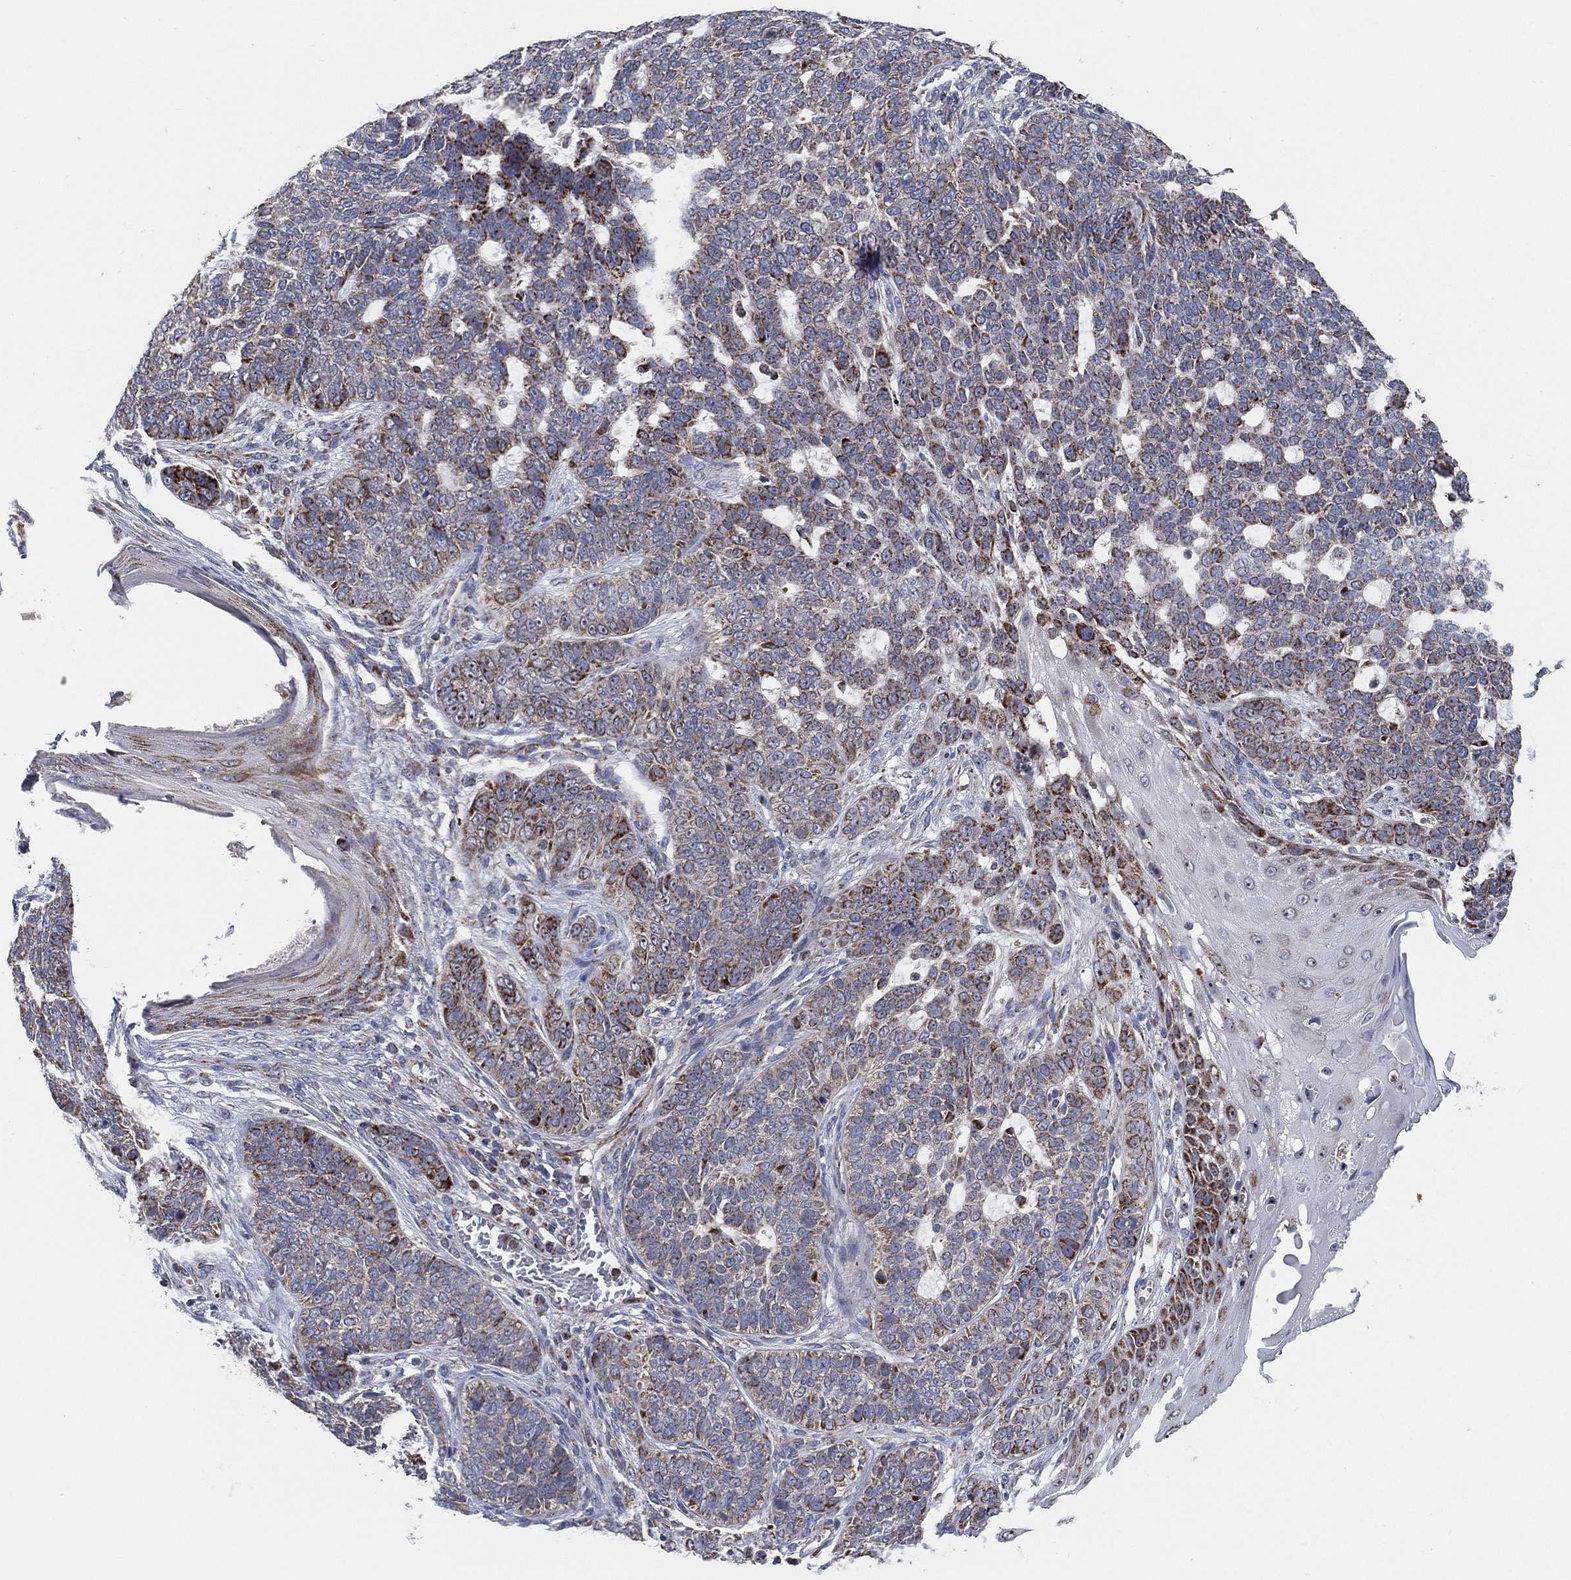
{"staining": {"intensity": "strong", "quantity": "<25%", "location": "cytoplasmic/membranous"}, "tissue": "skin cancer", "cell_type": "Tumor cells", "image_type": "cancer", "snomed": [{"axis": "morphology", "description": "Basal cell carcinoma"}, {"axis": "topography", "description": "Skin"}], "caption": "A medium amount of strong cytoplasmic/membranous expression is seen in about <25% of tumor cells in basal cell carcinoma (skin) tissue.", "gene": "GCAT", "patient": {"sex": "female", "age": 69}}